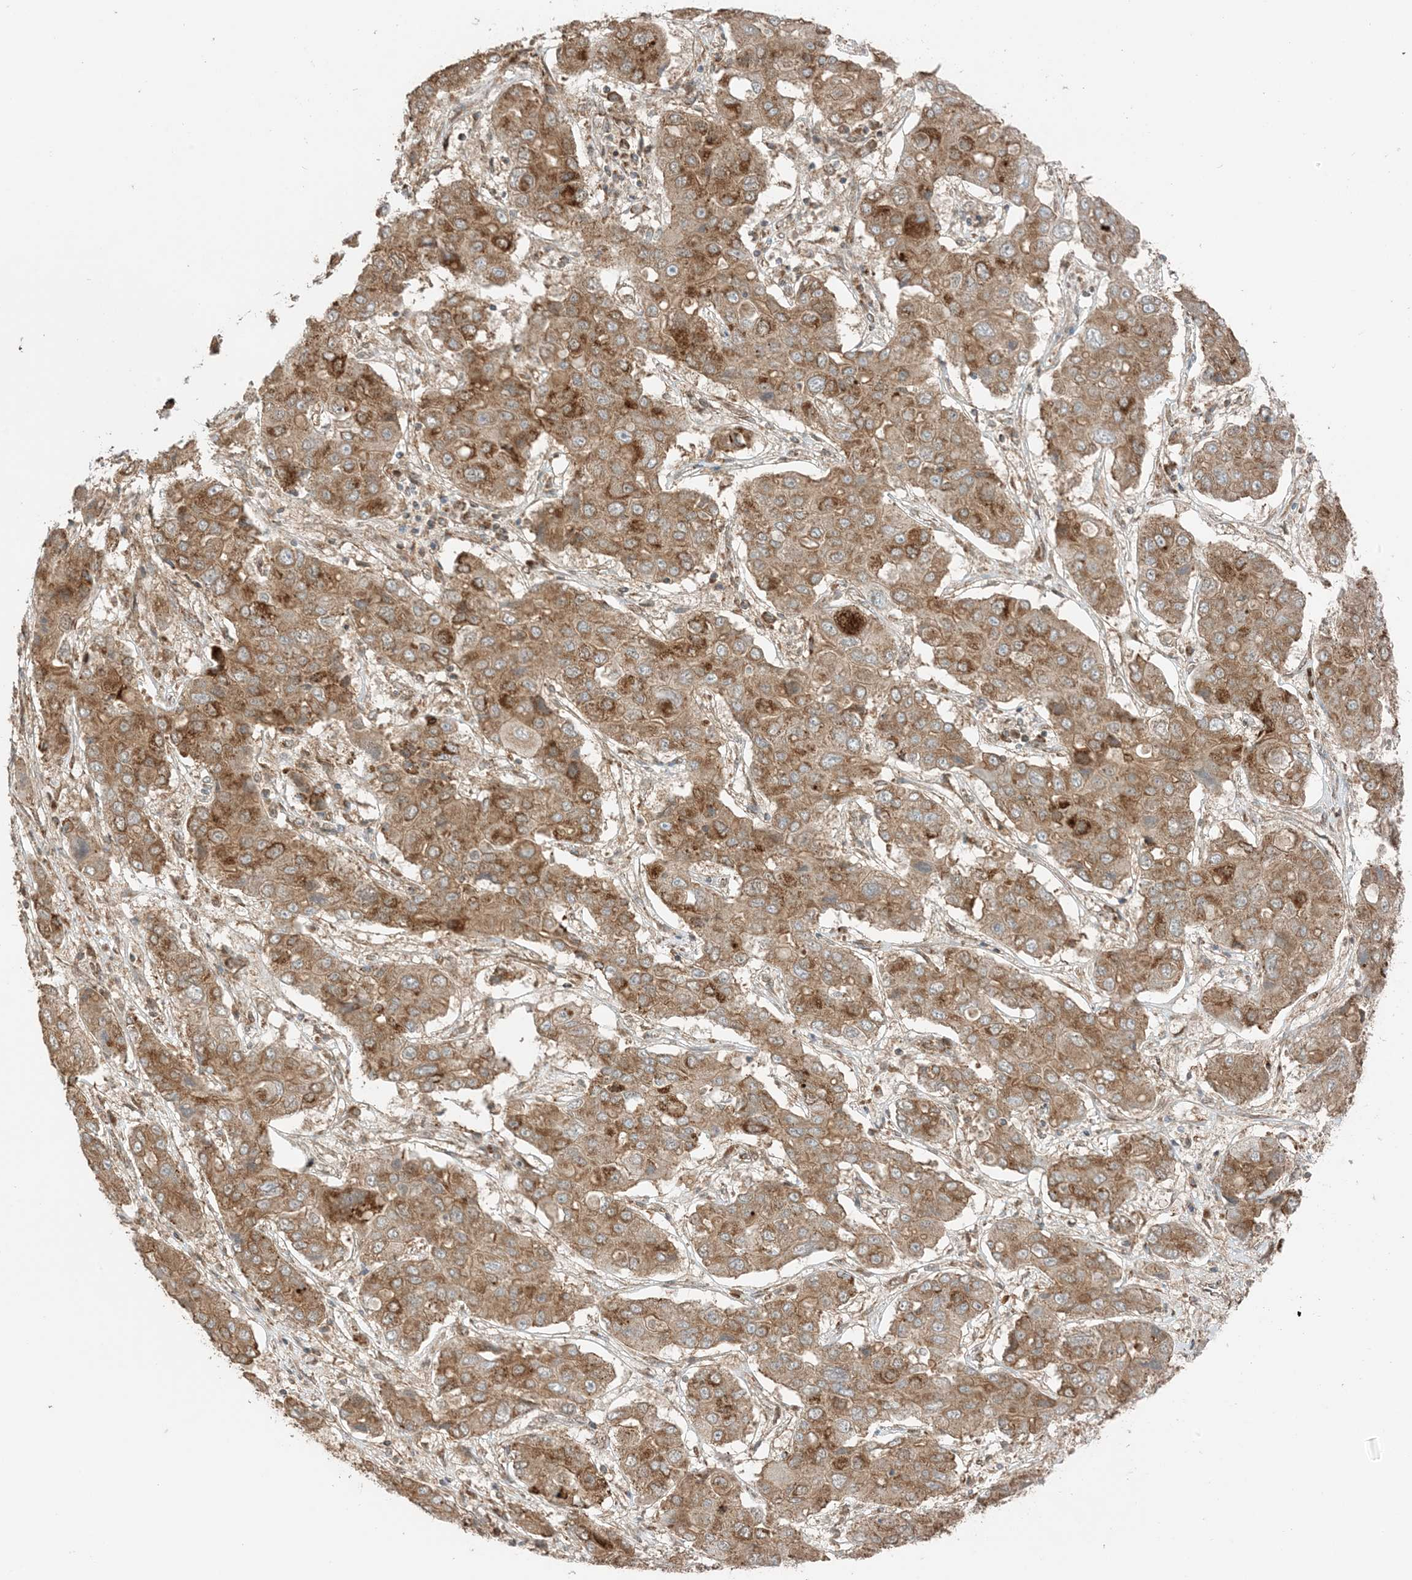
{"staining": {"intensity": "moderate", "quantity": ">75%", "location": "cytoplasmic/membranous"}, "tissue": "liver cancer", "cell_type": "Tumor cells", "image_type": "cancer", "snomed": [{"axis": "morphology", "description": "Cholangiocarcinoma"}, {"axis": "topography", "description": "Liver"}], "caption": "Cholangiocarcinoma (liver) stained for a protein (brown) shows moderate cytoplasmic/membranous positive expression in about >75% of tumor cells.", "gene": "N4BP3", "patient": {"sex": "male", "age": 67}}